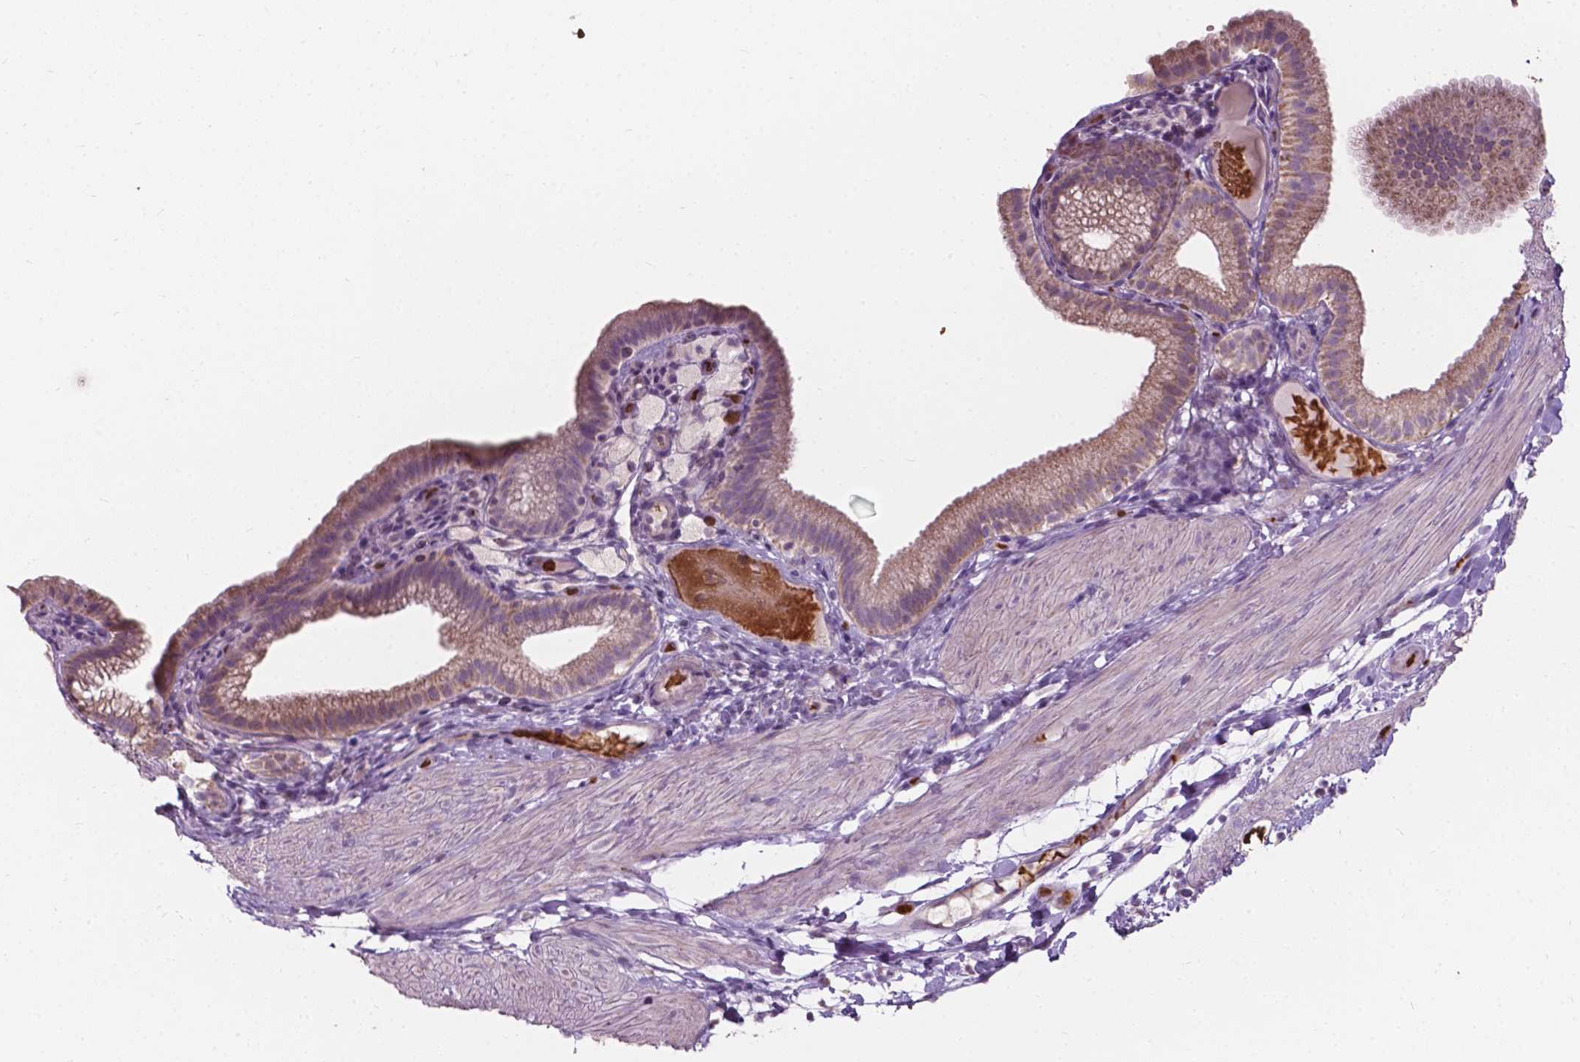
{"staining": {"intensity": "weak", "quantity": "<25%", "location": "cytoplasmic/membranous"}, "tissue": "adipose tissue", "cell_type": "Adipocytes", "image_type": "normal", "snomed": [{"axis": "morphology", "description": "Normal tissue, NOS"}, {"axis": "topography", "description": "Gallbladder"}, {"axis": "topography", "description": "Peripheral nerve tissue"}], "caption": "Unremarkable adipose tissue was stained to show a protein in brown. There is no significant positivity in adipocytes. The staining is performed using DAB (3,3'-diaminobenzidine) brown chromogen with nuclei counter-stained in using hematoxylin.", "gene": "NDUFS1", "patient": {"sex": "female", "age": 45}}